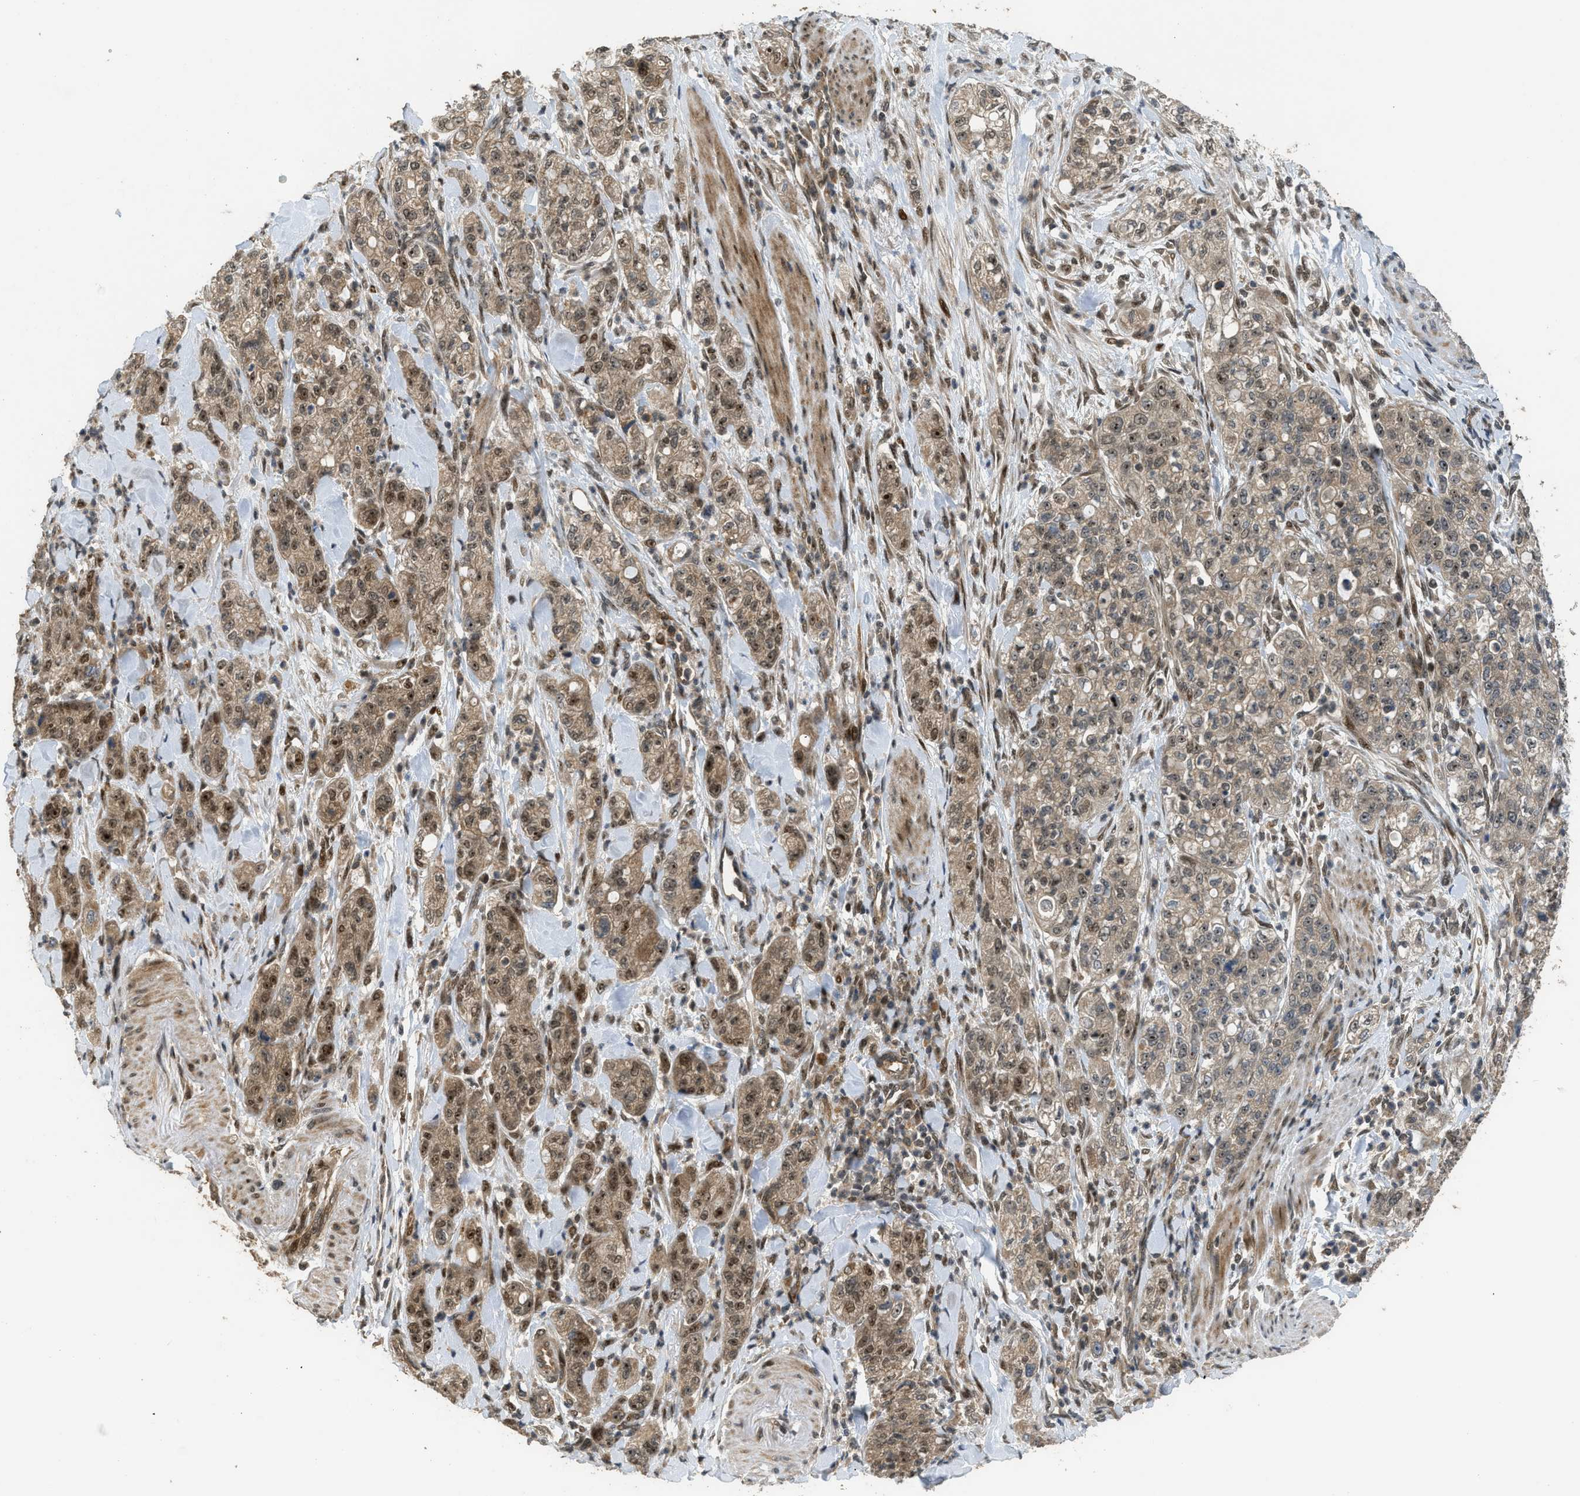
{"staining": {"intensity": "moderate", "quantity": ">75%", "location": "cytoplasmic/membranous,nuclear"}, "tissue": "pancreatic cancer", "cell_type": "Tumor cells", "image_type": "cancer", "snomed": [{"axis": "morphology", "description": "Adenocarcinoma, NOS"}, {"axis": "topography", "description": "Pancreas"}], "caption": "Pancreatic cancer (adenocarcinoma) tissue demonstrates moderate cytoplasmic/membranous and nuclear staining in about >75% of tumor cells, visualized by immunohistochemistry.", "gene": "GET1", "patient": {"sex": "female", "age": 78}}